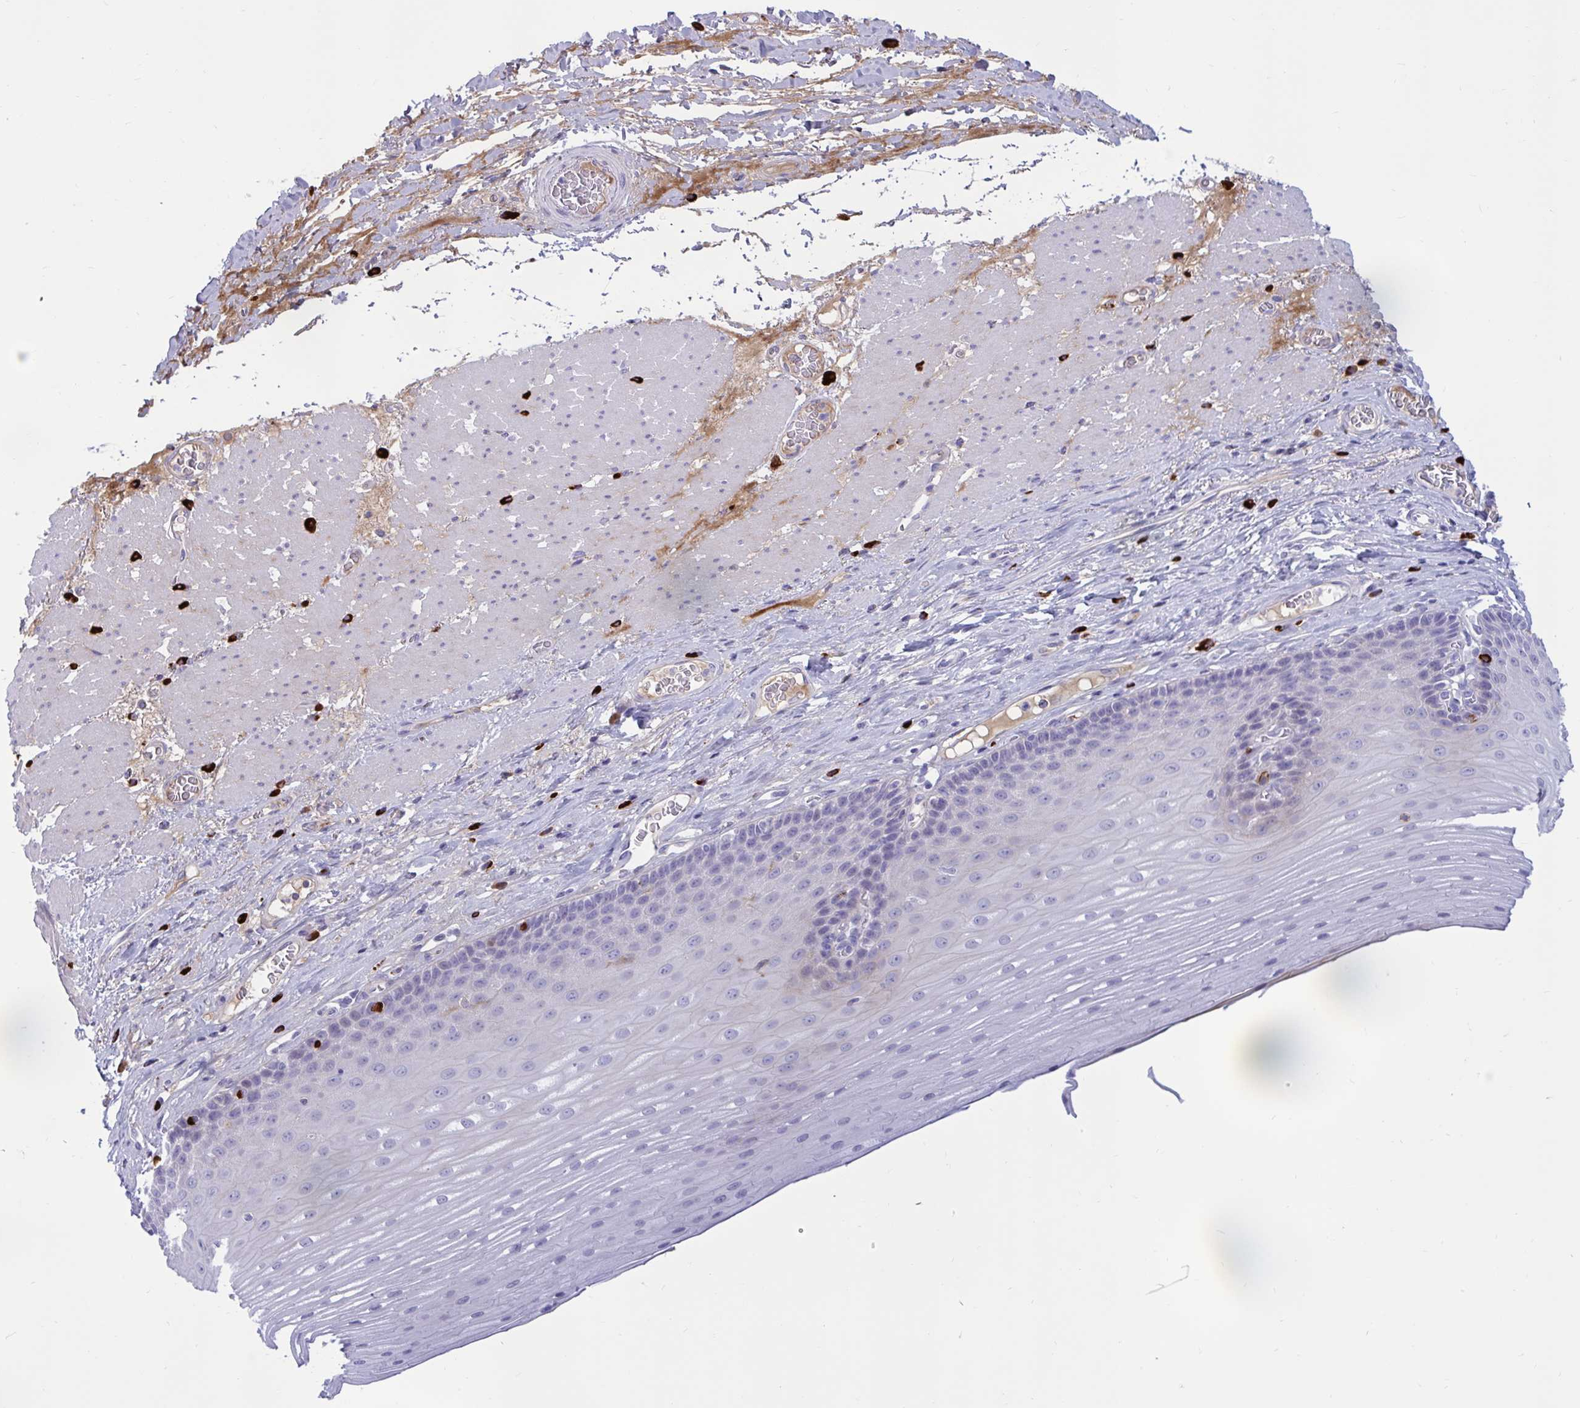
{"staining": {"intensity": "negative", "quantity": "none", "location": "none"}, "tissue": "esophagus", "cell_type": "Squamous epithelial cells", "image_type": "normal", "snomed": [{"axis": "morphology", "description": "Normal tissue, NOS"}, {"axis": "topography", "description": "Esophagus"}], "caption": "High magnification brightfield microscopy of unremarkable esophagus stained with DAB (brown) and counterstained with hematoxylin (blue): squamous epithelial cells show no significant staining. (DAB (3,3'-diaminobenzidine) IHC with hematoxylin counter stain).", "gene": "FAM219B", "patient": {"sex": "male", "age": 62}}